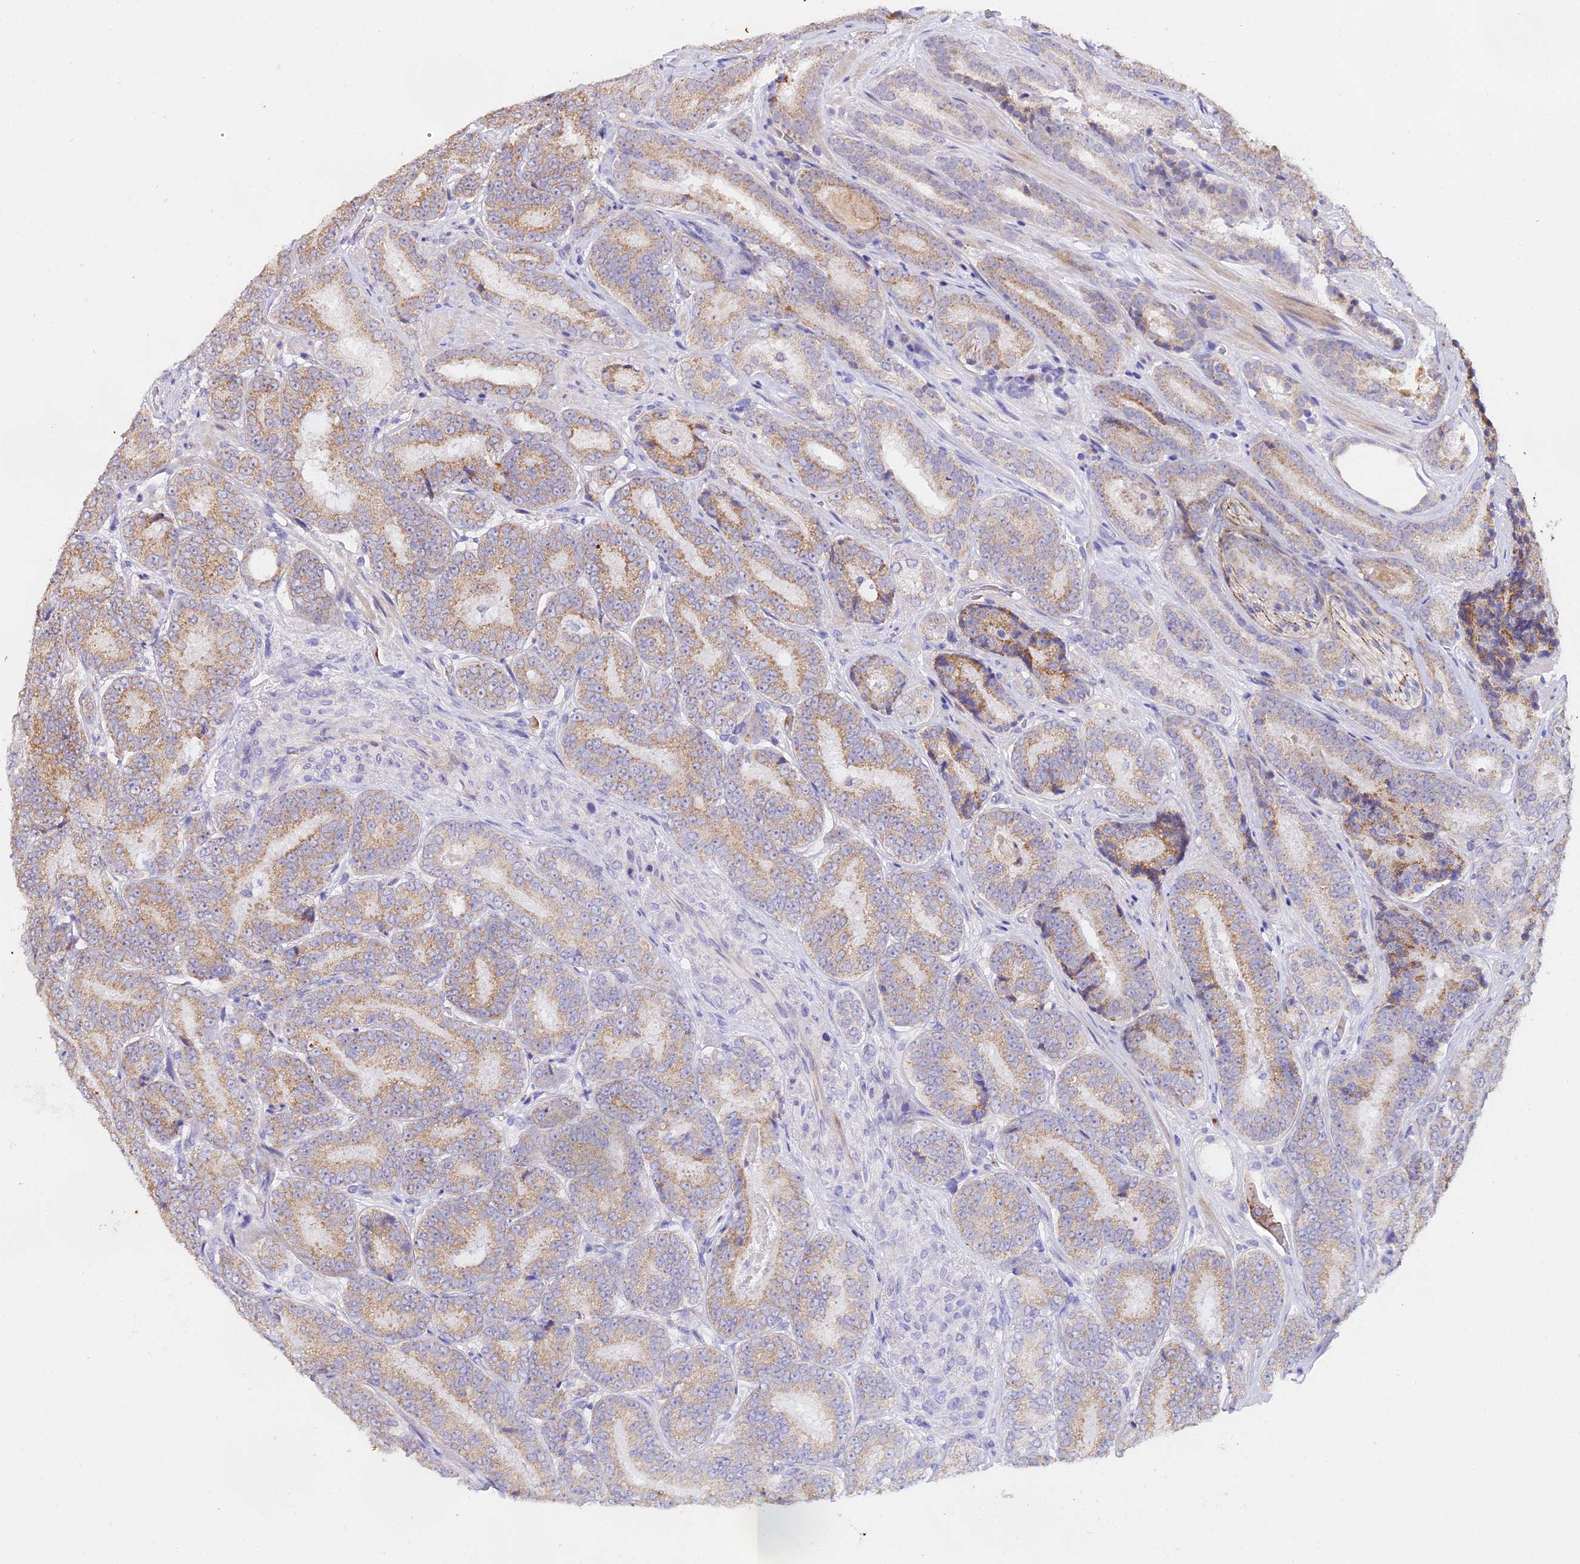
{"staining": {"intensity": "moderate", "quantity": "25%-75%", "location": "cytoplasmic/membranous"}, "tissue": "prostate cancer", "cell_type": "Tumor cells", "image_type": "cancer", "snomed": [{"axis": "morphology", "description": "Adenocarcinoma, High grade"}, {"axis": "topography", "description": "Prostate"}], "caption": "Tumor cells exhibit moderate cytoplasmic/membranous positivity in approximately 25%-75% of cells in adenocarcinoma (high-grade) (prostate).", "gene": "WDR5B", "patient": {"sex": "male", "age": 72}}